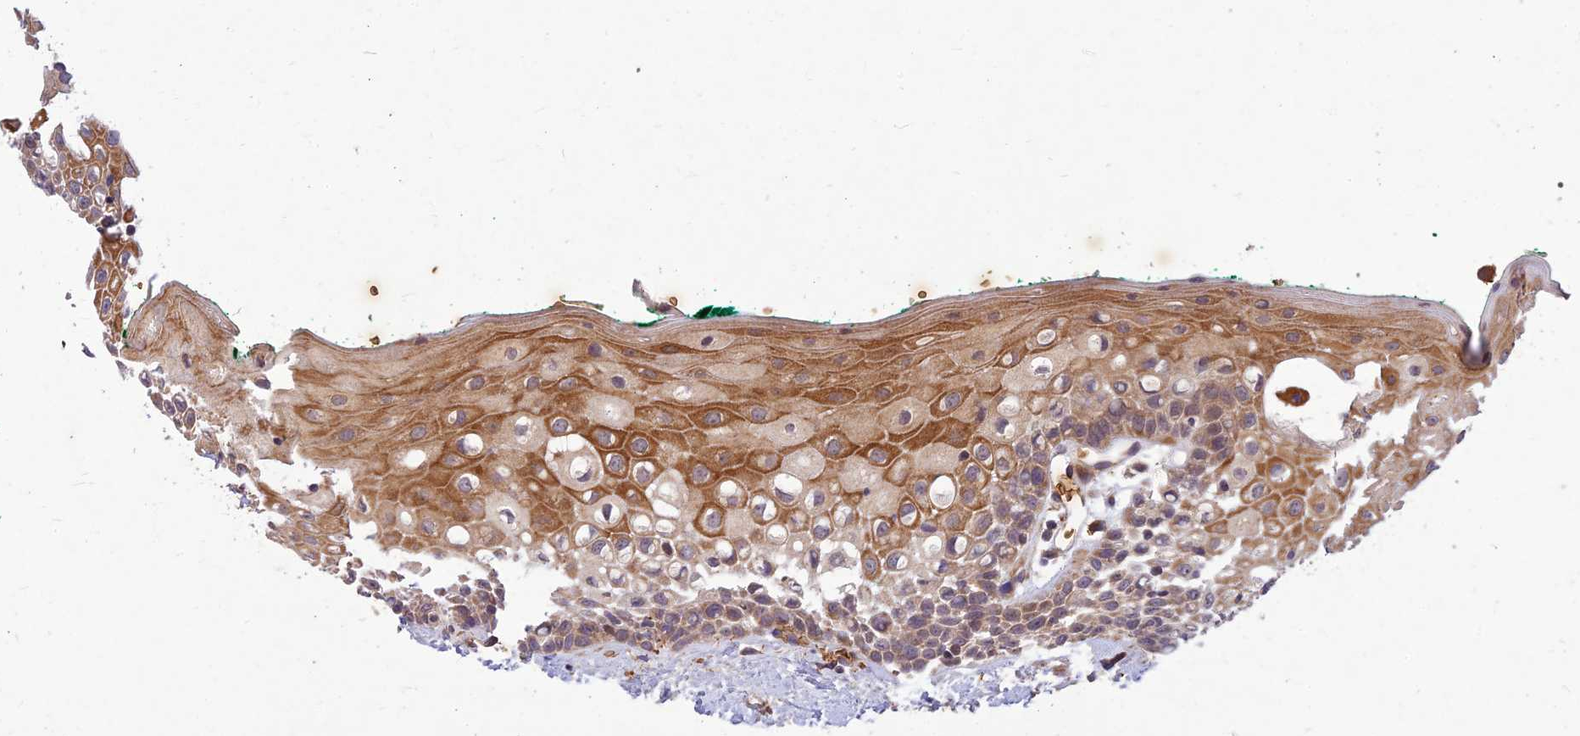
{"staining": {"intensity": "moderate", "quantity": ">75%", "location": "cytoplasmic/membranous"}, "tissue": "oral mucosa", "cell_type": "Squamous epithelial cells", "image_type": "normal", "snomed": [{"axis": "morphology", "description": "Normal tissue, NOS"}, {"axis": "topography", "description": "Oral tissue"}], "caption": "Brown immunohistochemical staining in benign human oral mucosa reveals moderate cytoplasmic/membranous staining in about >75% of squamous epithelial cells.", "gene": "PPP1R11", "patient": {"sex": "female", "age": 70}}